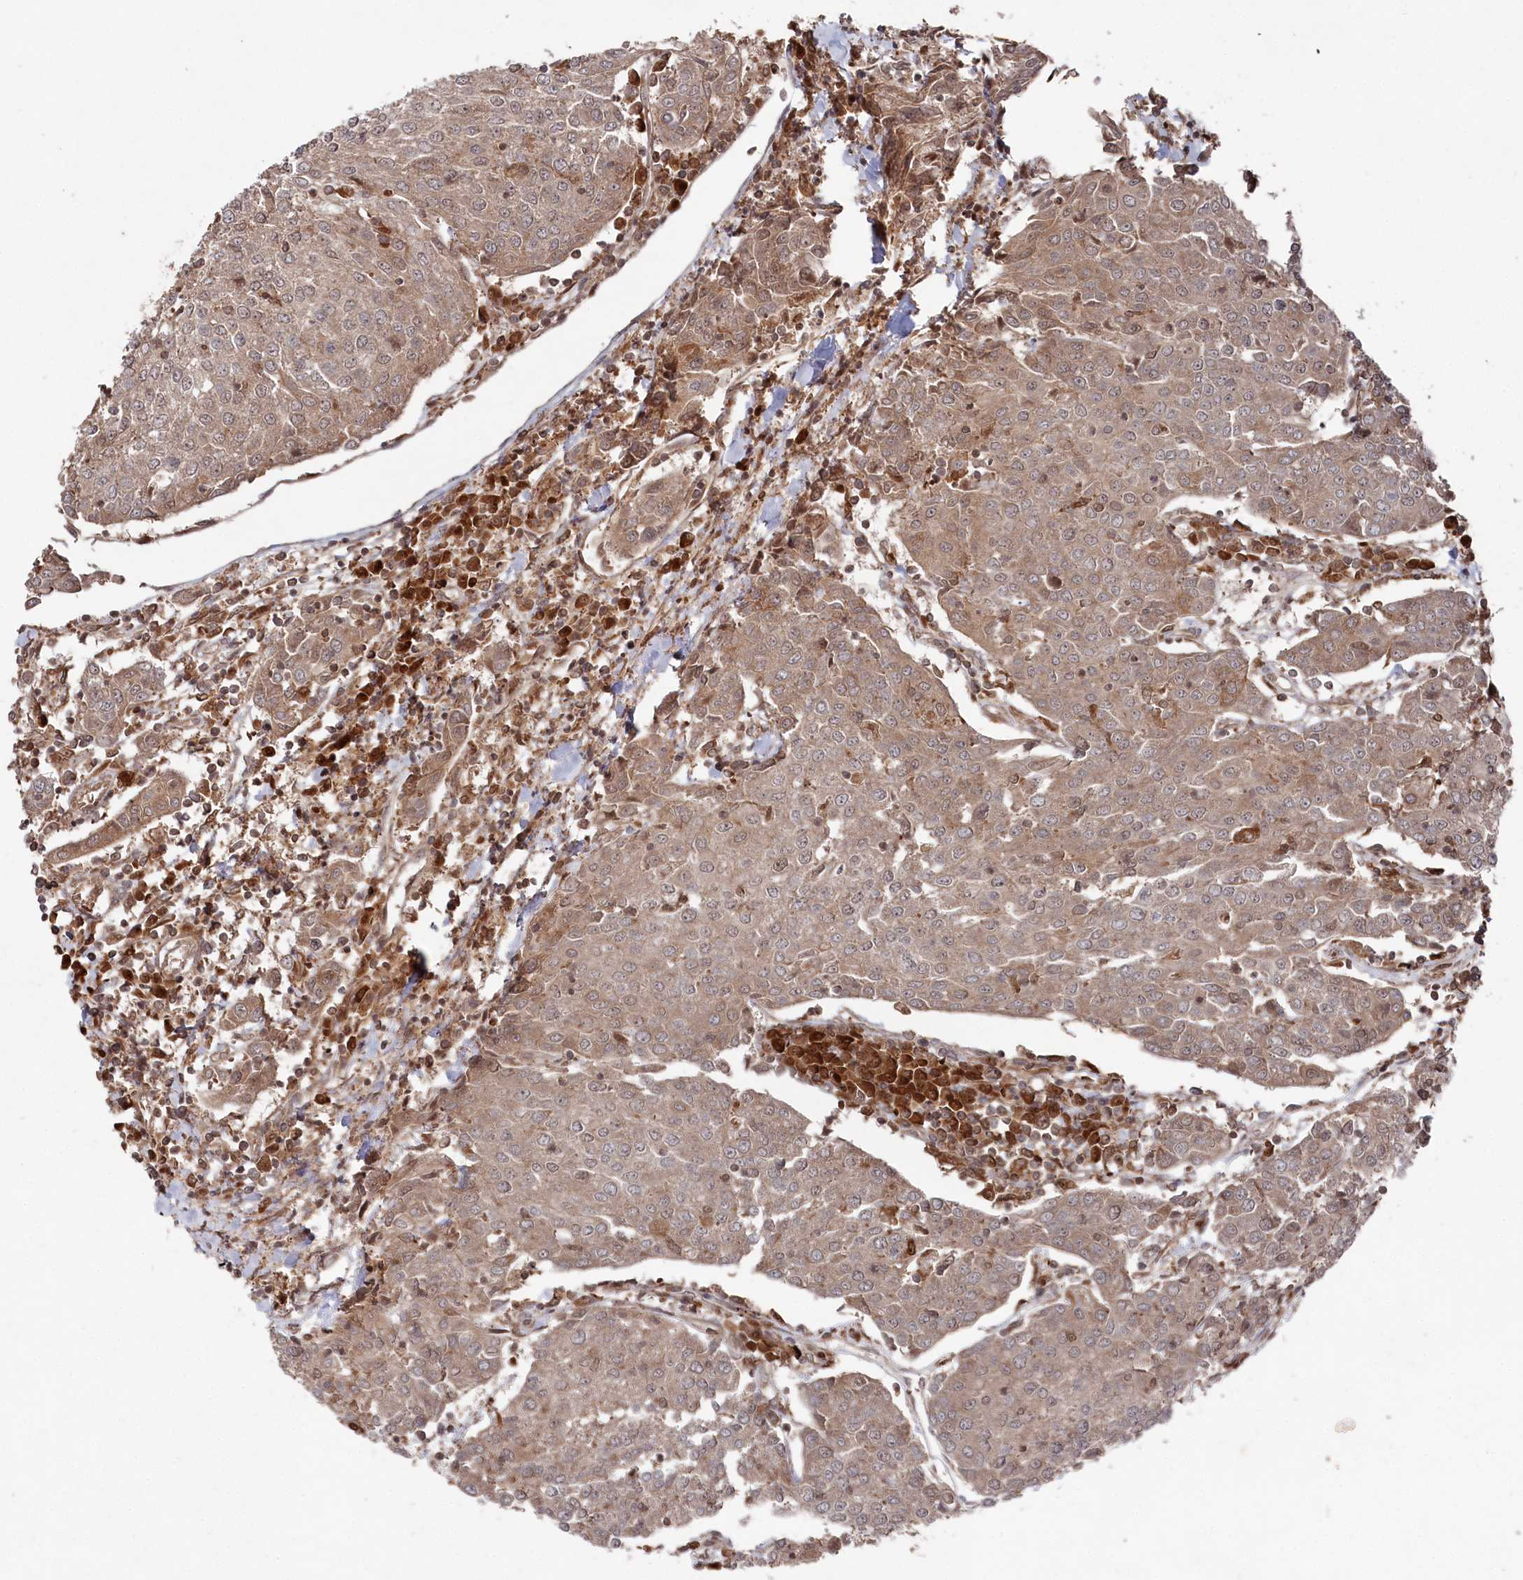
{"staining": {"intensity": "weak", "quantity": ">75%", "location": "cytoplasmic/membranous,nuclear"}, "tissue": "urothelial cancer", "cell_type": "Tumor cells", "image_type": "cancer", "snomed": [{"axis": "morphology", "description": "Urothelial carcinoma, High grade"}, {"axis": "topography", "description": "Urinary bladder"}], "caption": "There is low levels of weak cytoplasmic/membranous and nuclear positivity in tumor cells of urothelial cancer, as demonstrated by immunohistochemical staining (brown color).", "gene": "BORCS7", "patient": {"sex": "female", "age": 85}}